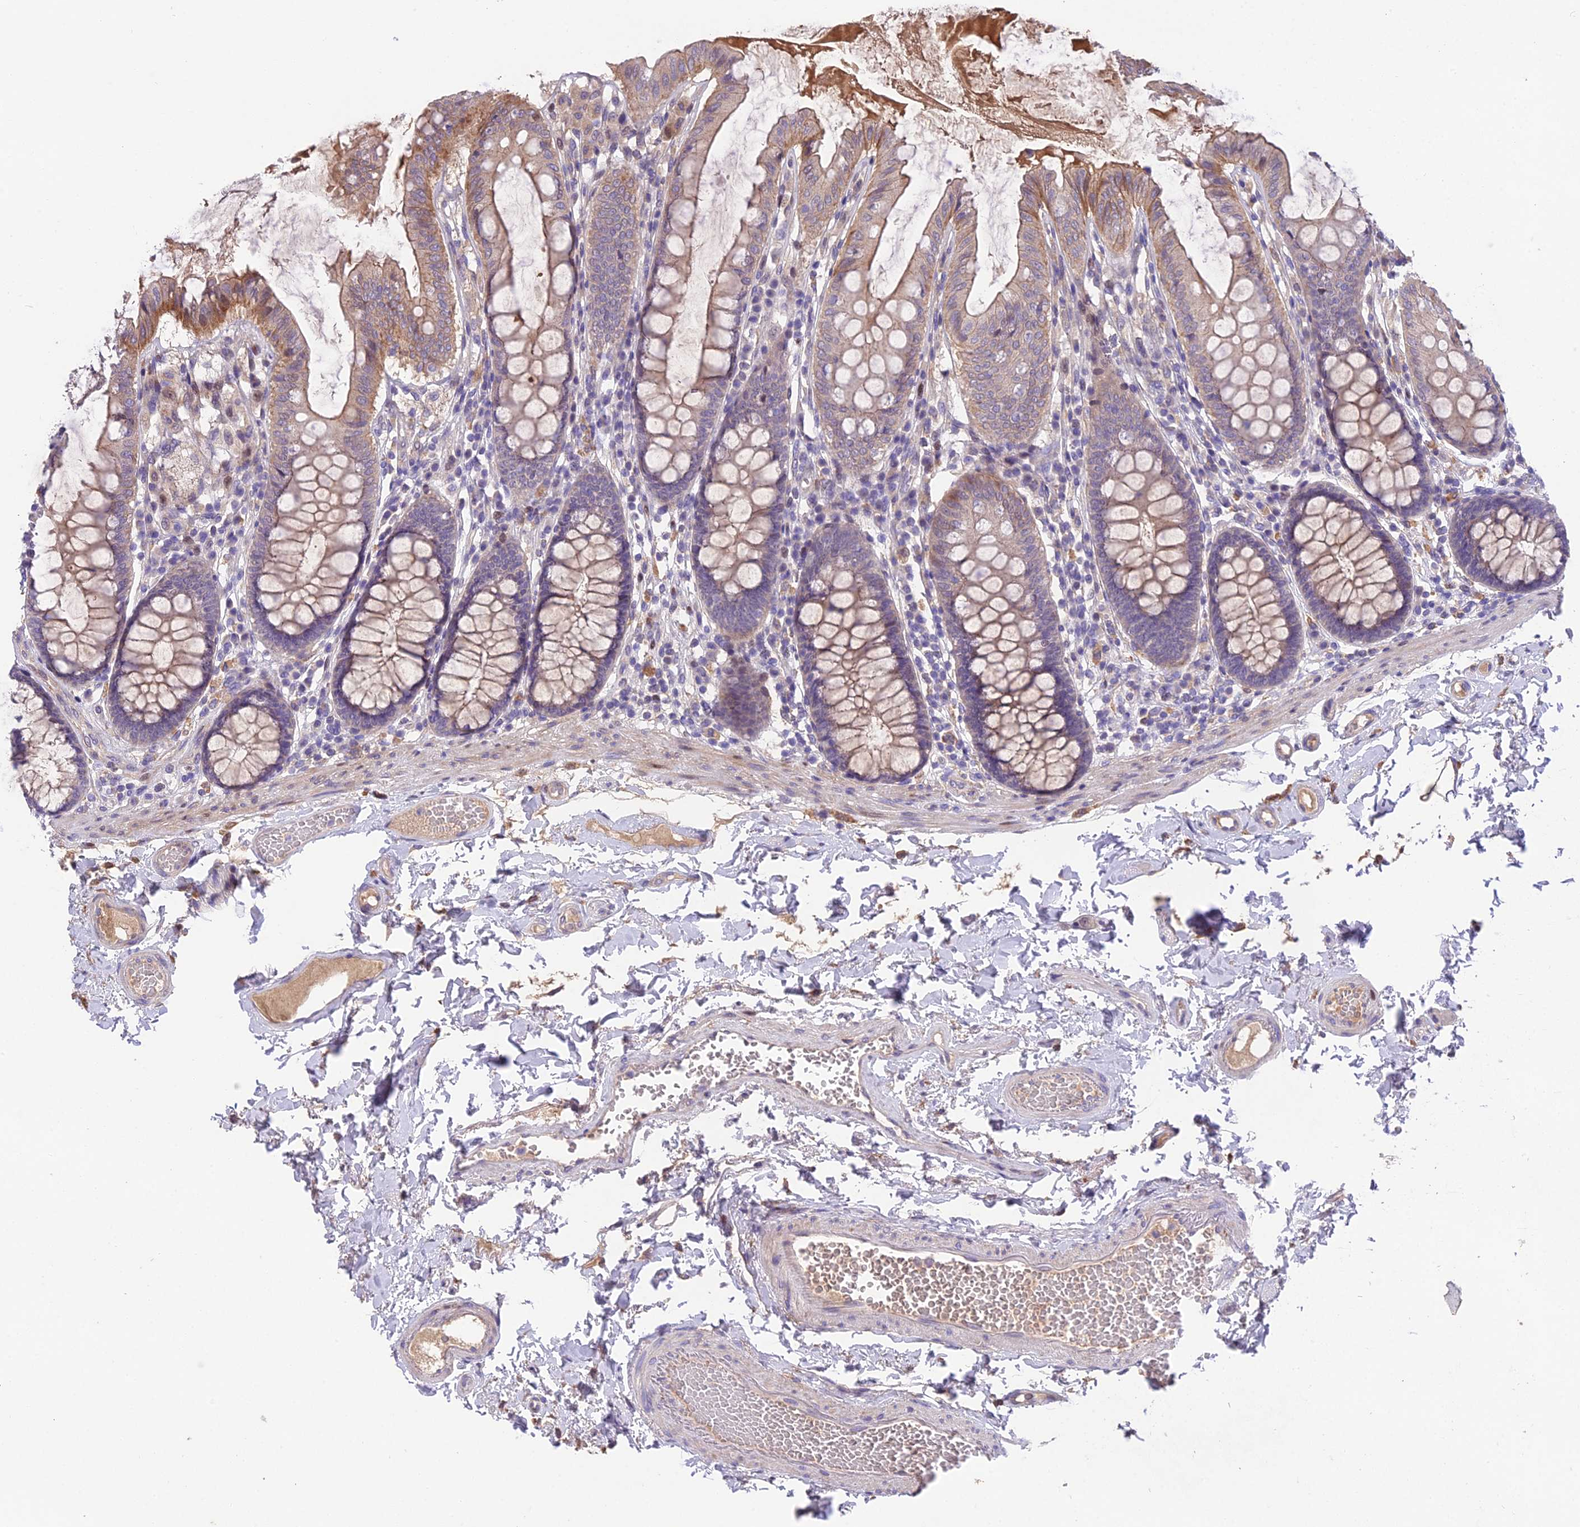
{"staining": {"intensity": "weak", "quantity": ">75%", "location": "cytoplasmic/membranous"}, "tissue": "colon", "cell_type": "Endothelial cells", "image_type": "normal", "snomed": [{"axis": "morphology", "description": "Normal tissue, NOS"}, {"axis": "topography", "description": "Colon"}], "caption": "Immunohistochemical staining of unremarkable human colon displays >75% levels of weak cytoplasmic/membranous protein positivity in approximately >75% of endothelial cells.", "gene": "PUS10", "patient": {"sex": "male", "age": 84}}